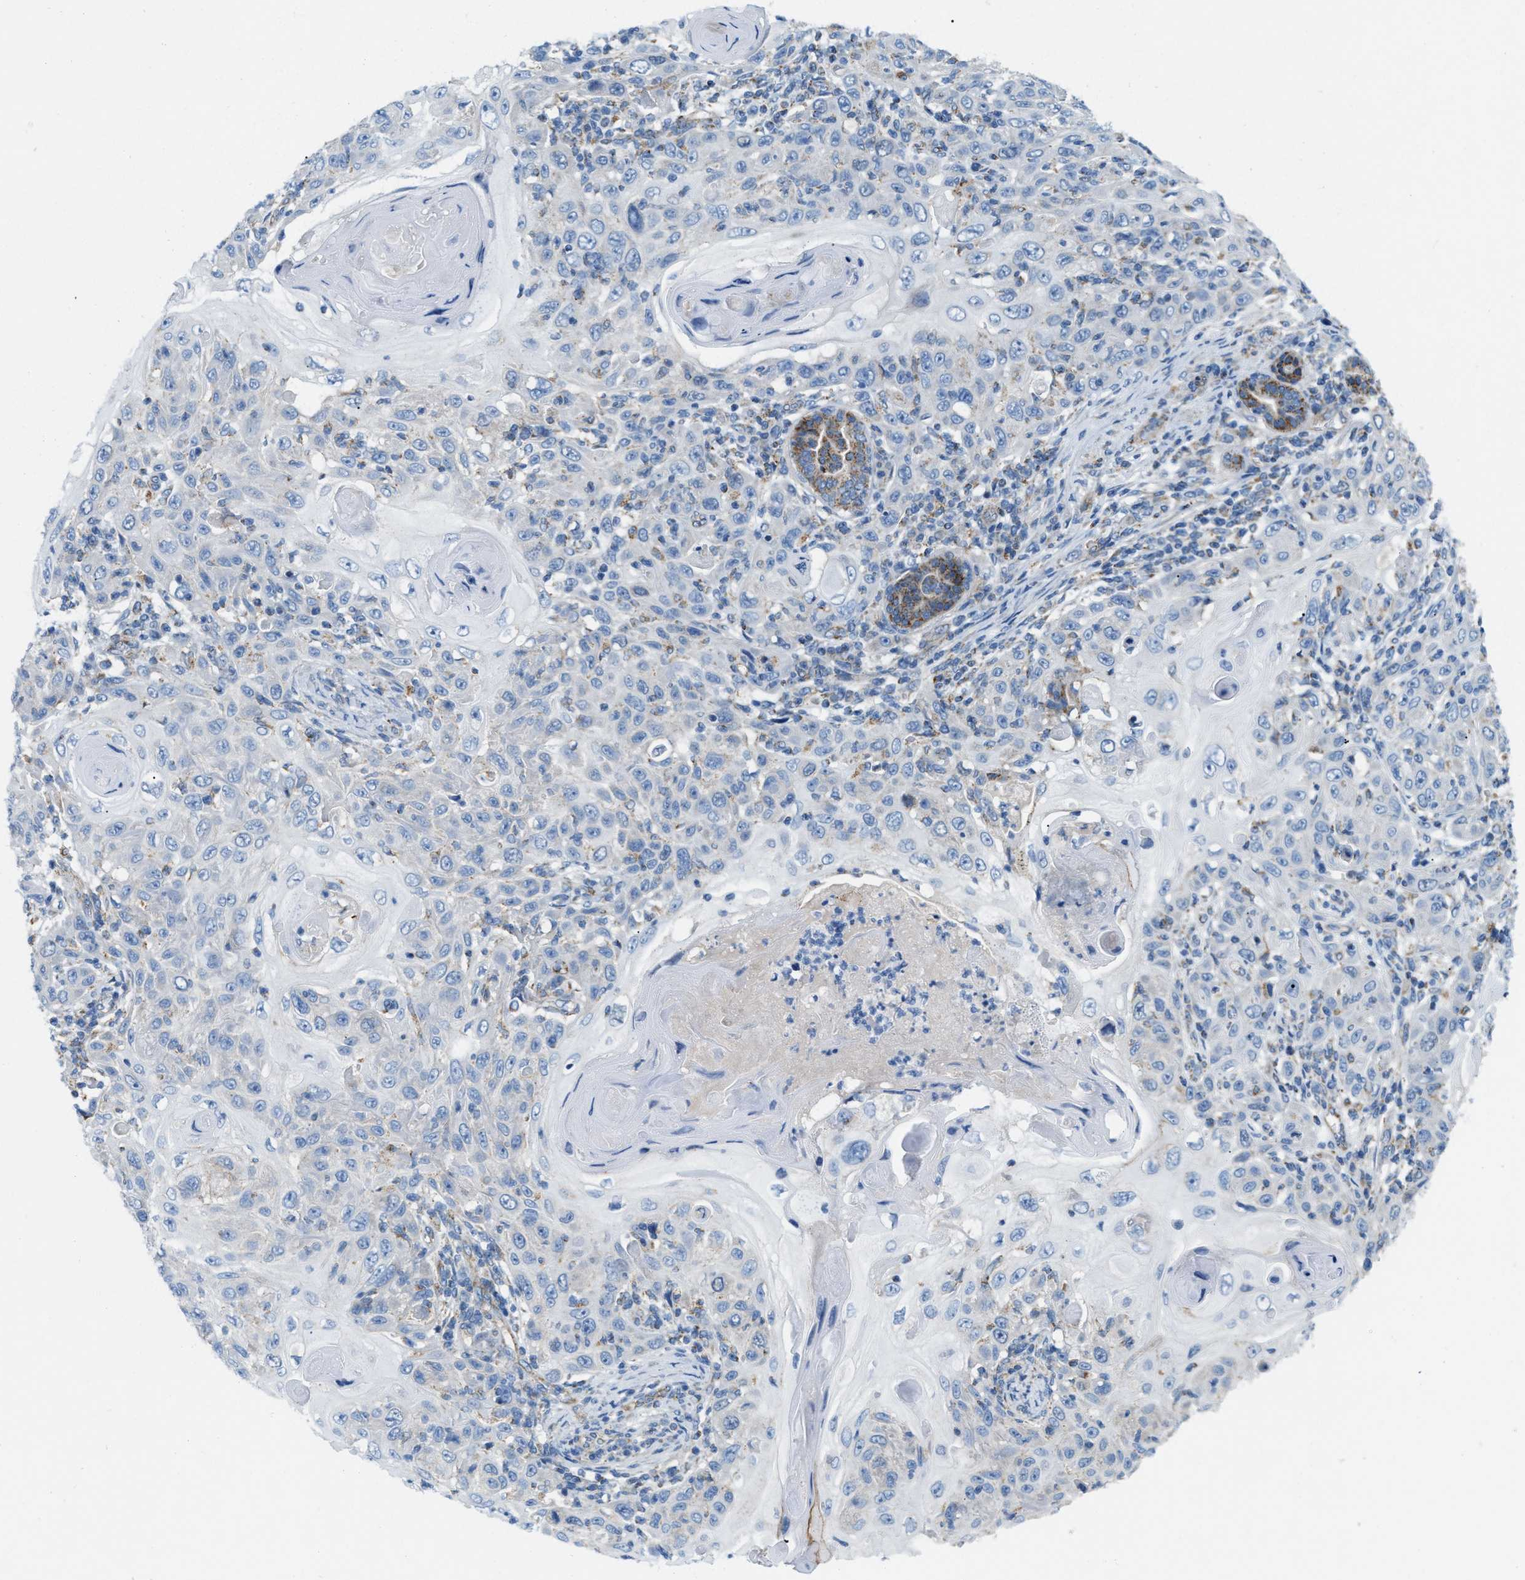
{"staining": {"intensity": "weak", "quantity": "<25%", "location": "cytoplasmic/membranous"}, "tissue": "skin cancer", "cell_type": "Tumor cells", "image_type": "cancer", "snomed": [{"axis": "morphology", "description": "Squamous cell carcinoma, NOS"}, {"axis": "topography", "description": "Skin"}], "caption": "An IHC micrograph of squamous cell carcinoma (skin) is shown. There is no staining in tumor cells of squamous cell carcinoma (skin).", "gene": "JADE1", "patient": {"sex": "female", "age": 88}}